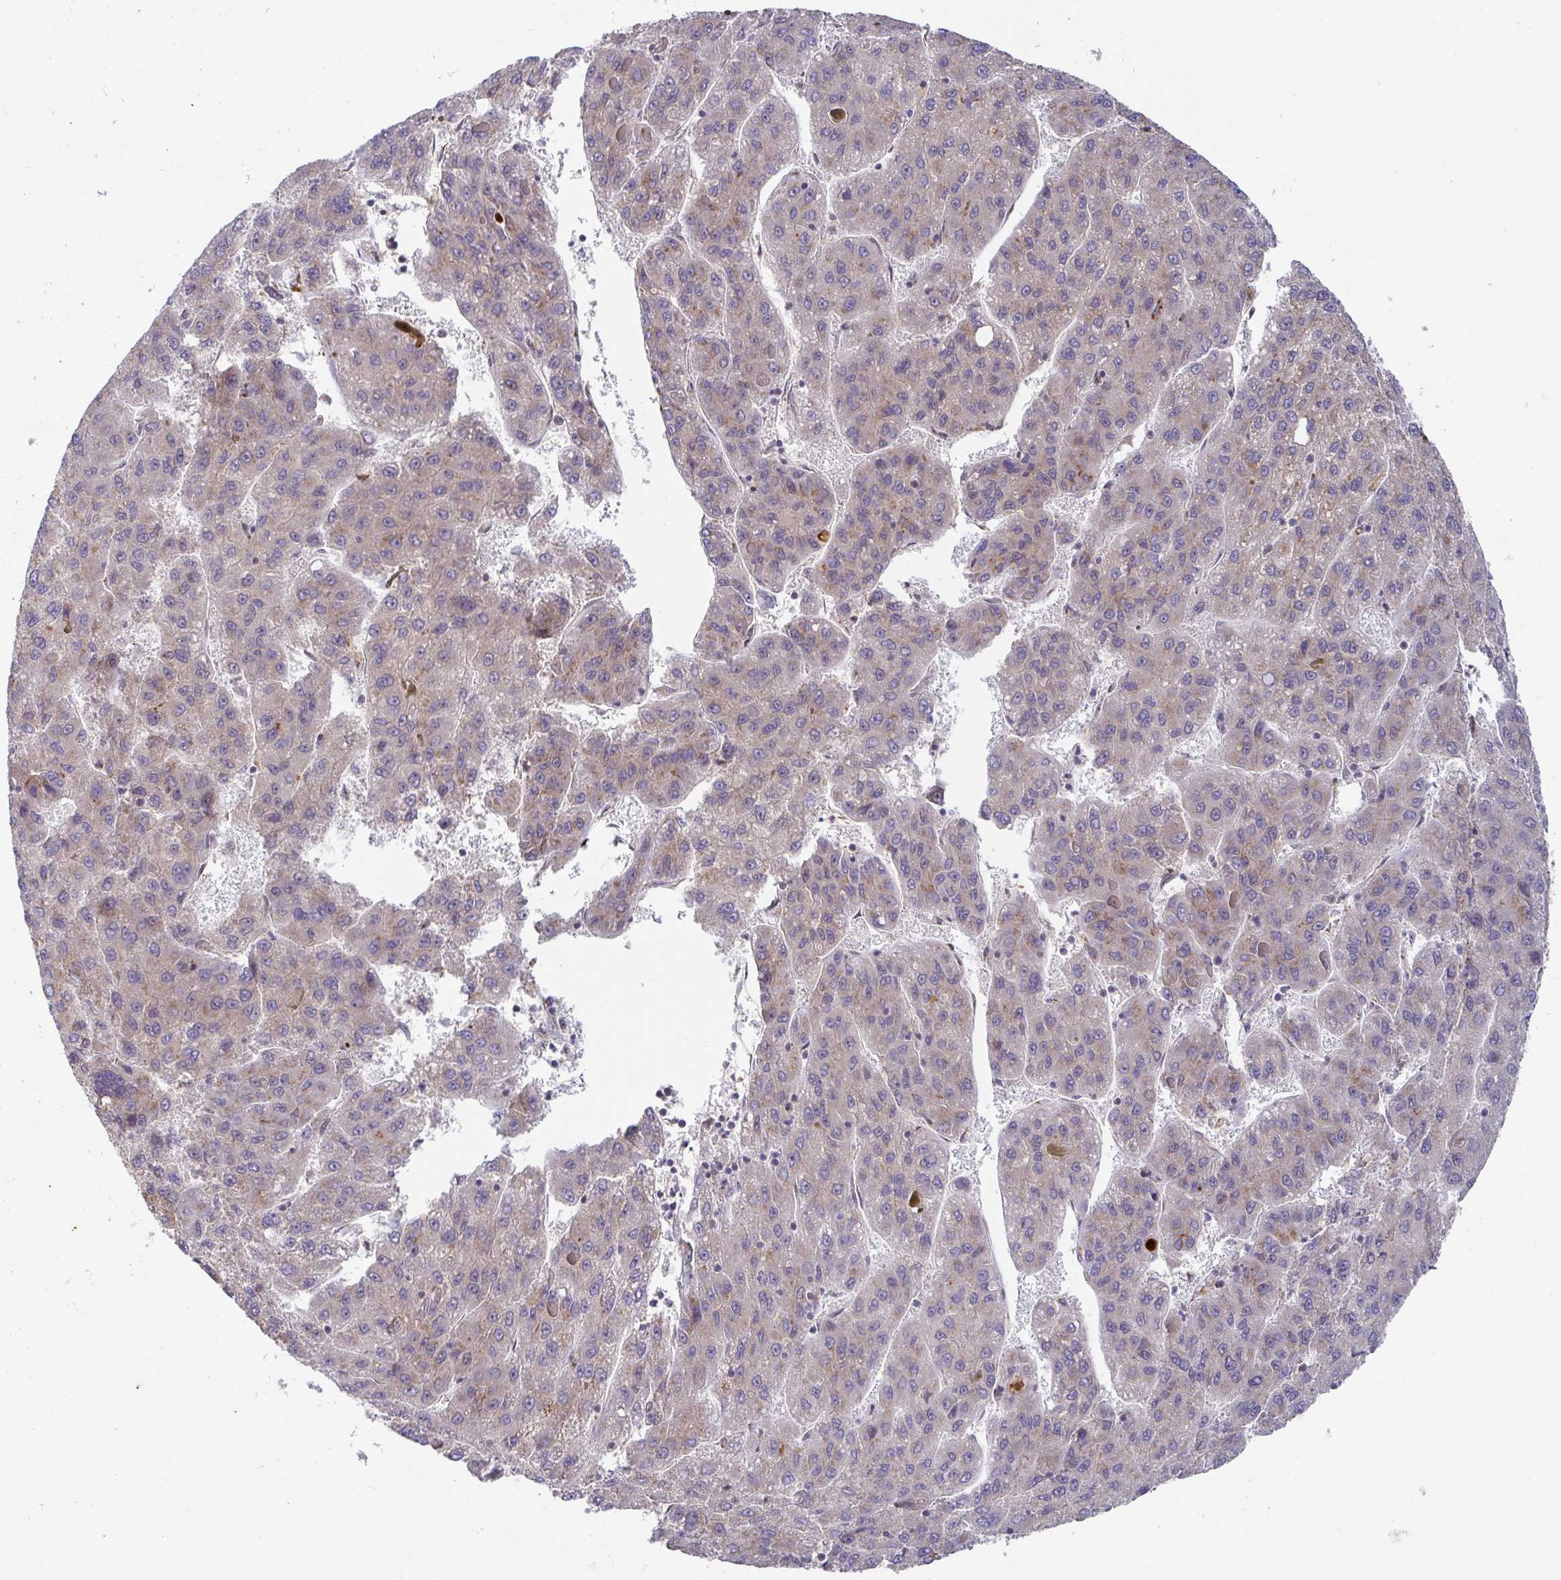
{"staining": {"intensity": "weak", "quantity": ">75%", "location": "cytoplasmic/membranous"}, "tissue": "liver cancer", "cell_type": "Tumor cells", "image_type": "cancer", "snomed": [{"axis": "morphology", "description": "Carcinoma, Hepatocellular, NOS"}, {"axis": "topography", "description": "Liver"}], "caption": "Weak cytoplasmic/membranous staining is identified in approximately >75% of tumor cells in hepatocellular carcinoma (liver).", "gene": "ATP5MJ", "patient": {"sex": "female", "age": 82}}